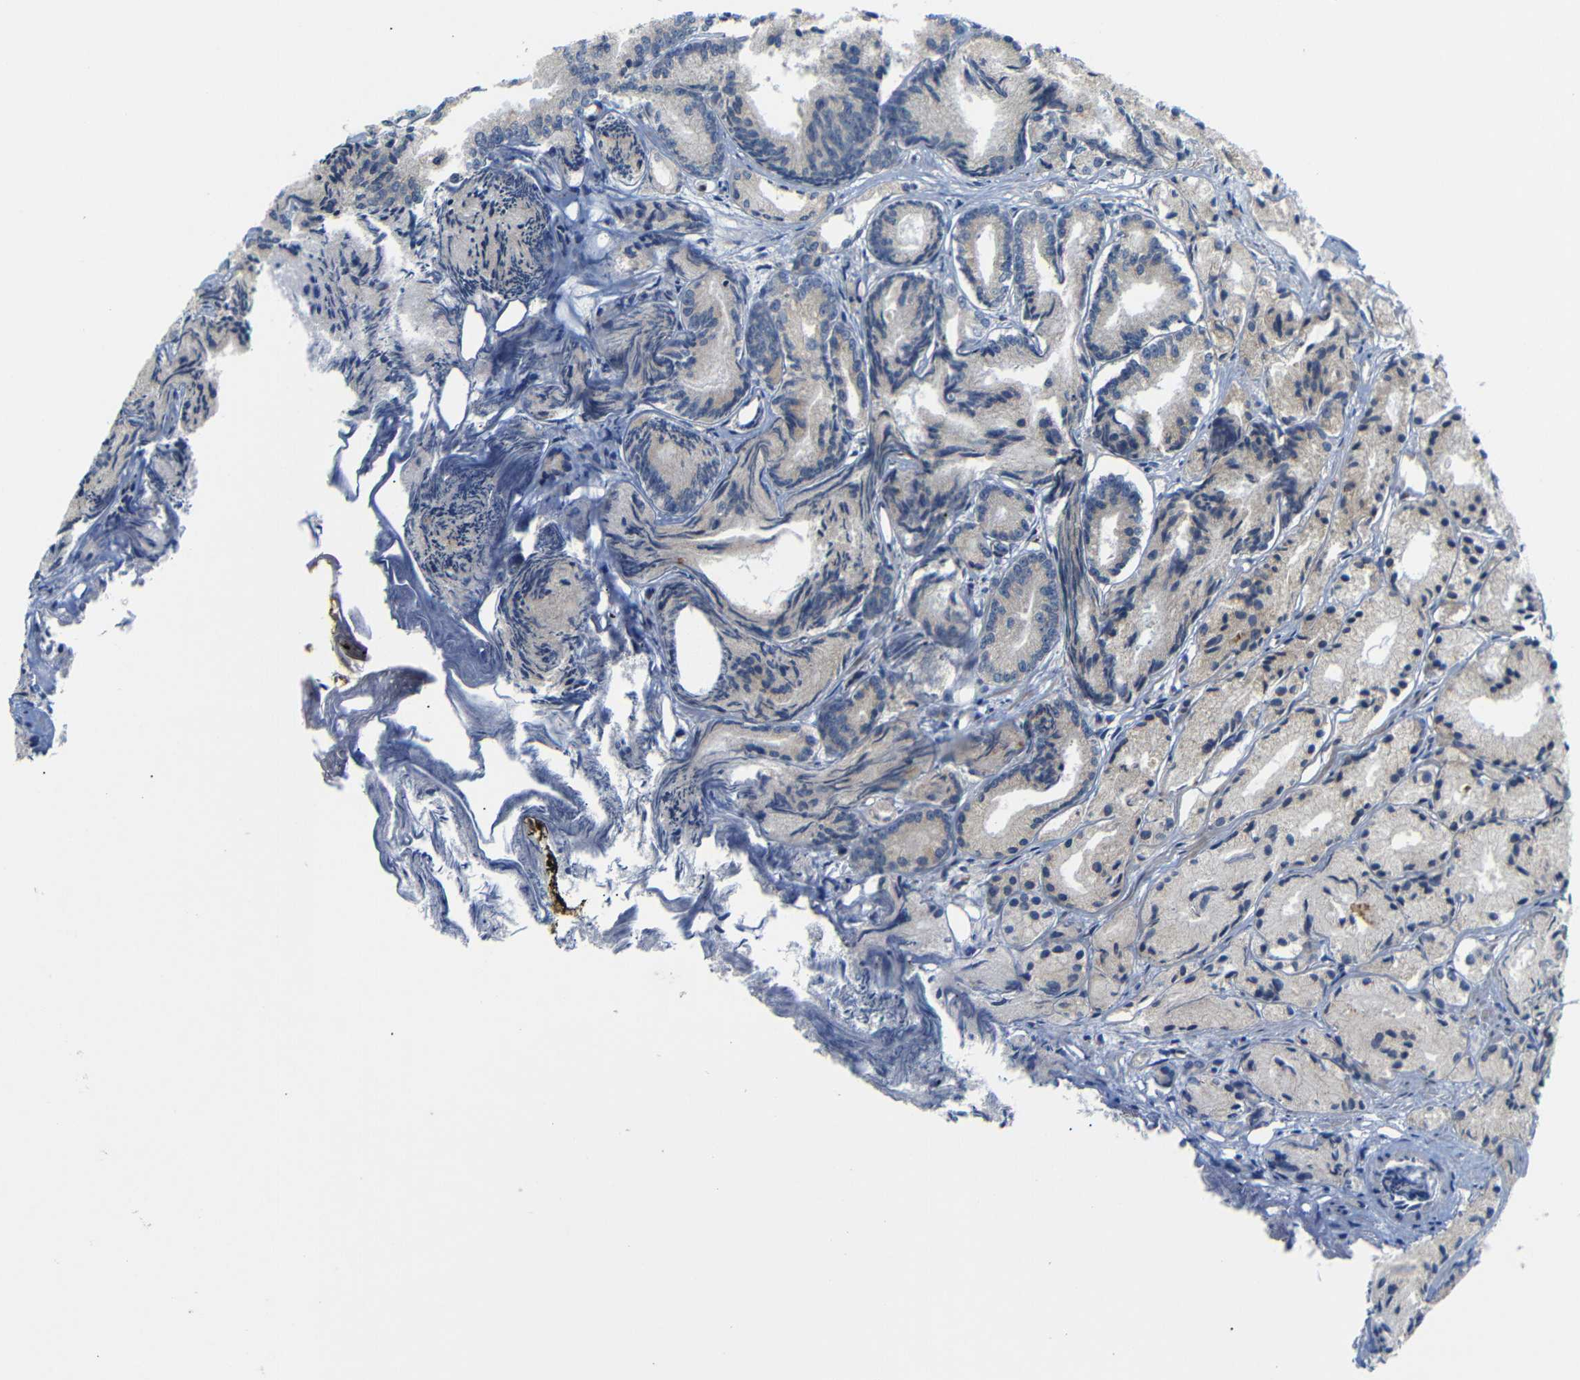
{"staining": {"intensity": "negative", "quantity": "none", "location": "none"}, "tissue": "prostate cancer", "cell_type": "Tumor cells", "image_type": "cancer", "snomed": [{"axis": "morphology", "description": "Adenocarcinoma, Low grade"}, {"axis": "topography", "description": "Prostate"}], "caption": "This is a photomicrograph of IHC staining of prostate cancer, which shows no expression in tumor cells.", "gene": "P3H2", "patient": {"sex": "male", "age": 72}}